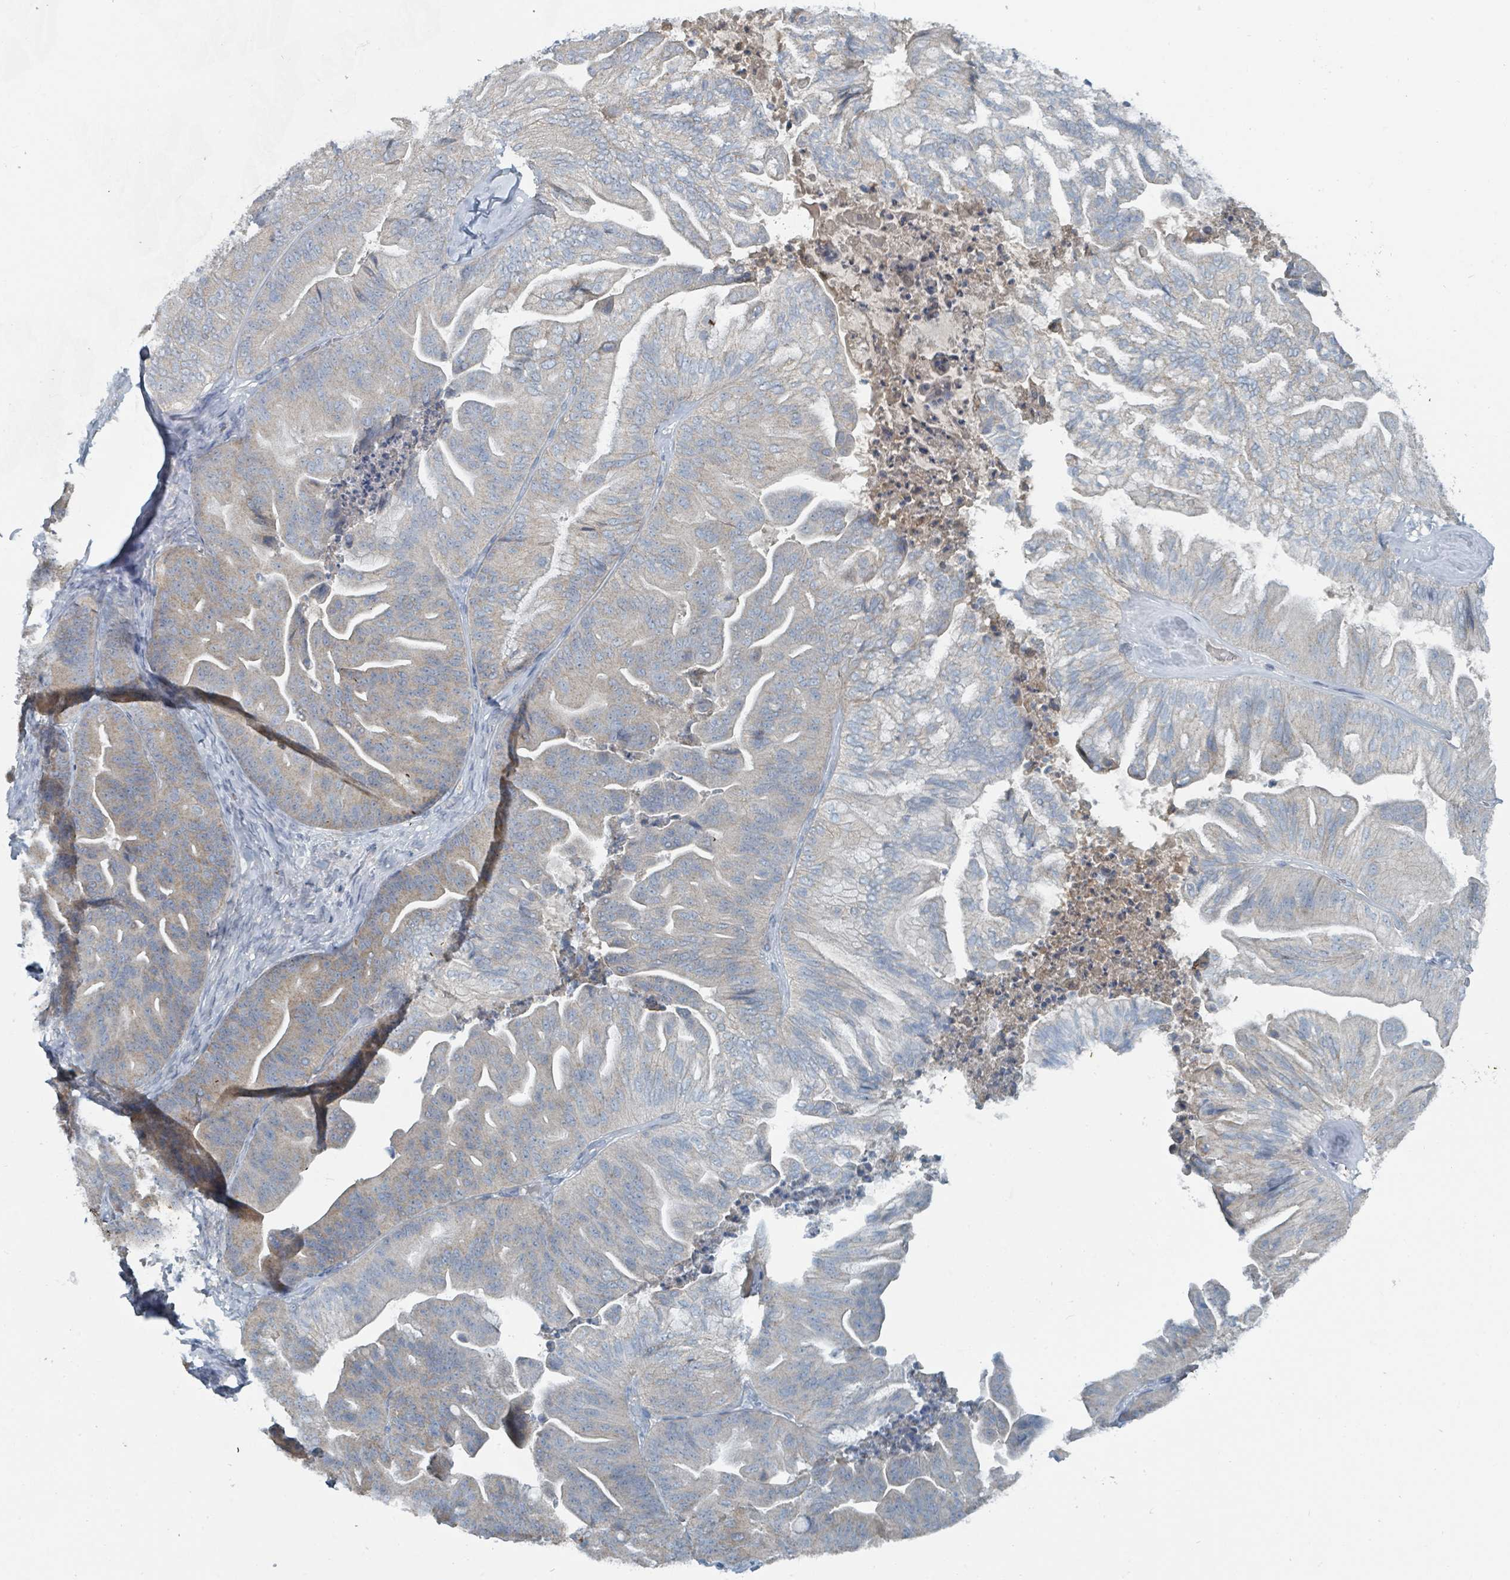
{"staining": {"intensity": "weak", "quantity": "25%-75%", "location": "cytoplasmic/membranous"}, "tissue": "ovarian cancer", "cell_type": "Tumor cells", "image_type": "cancer", "snomed": [{"axis": "morphology", "description": "Cystadenocarcinoma, mucinous, NOS"}, {"axis": "topography", "description": "Ovary"}], "caption": "An image of human ovarian cancer (mucinous cystadenocarcinoma) stained for a protein reveals weak cytoplasmic/membranous brown staining in tumor cells. The staining is performed using DAB brown chromogen to label protein expression. The nuclei are counter-stained blue using hematoxylin.", "gene": "RASA4", "patient": {"sex": "female", "age": 67}}